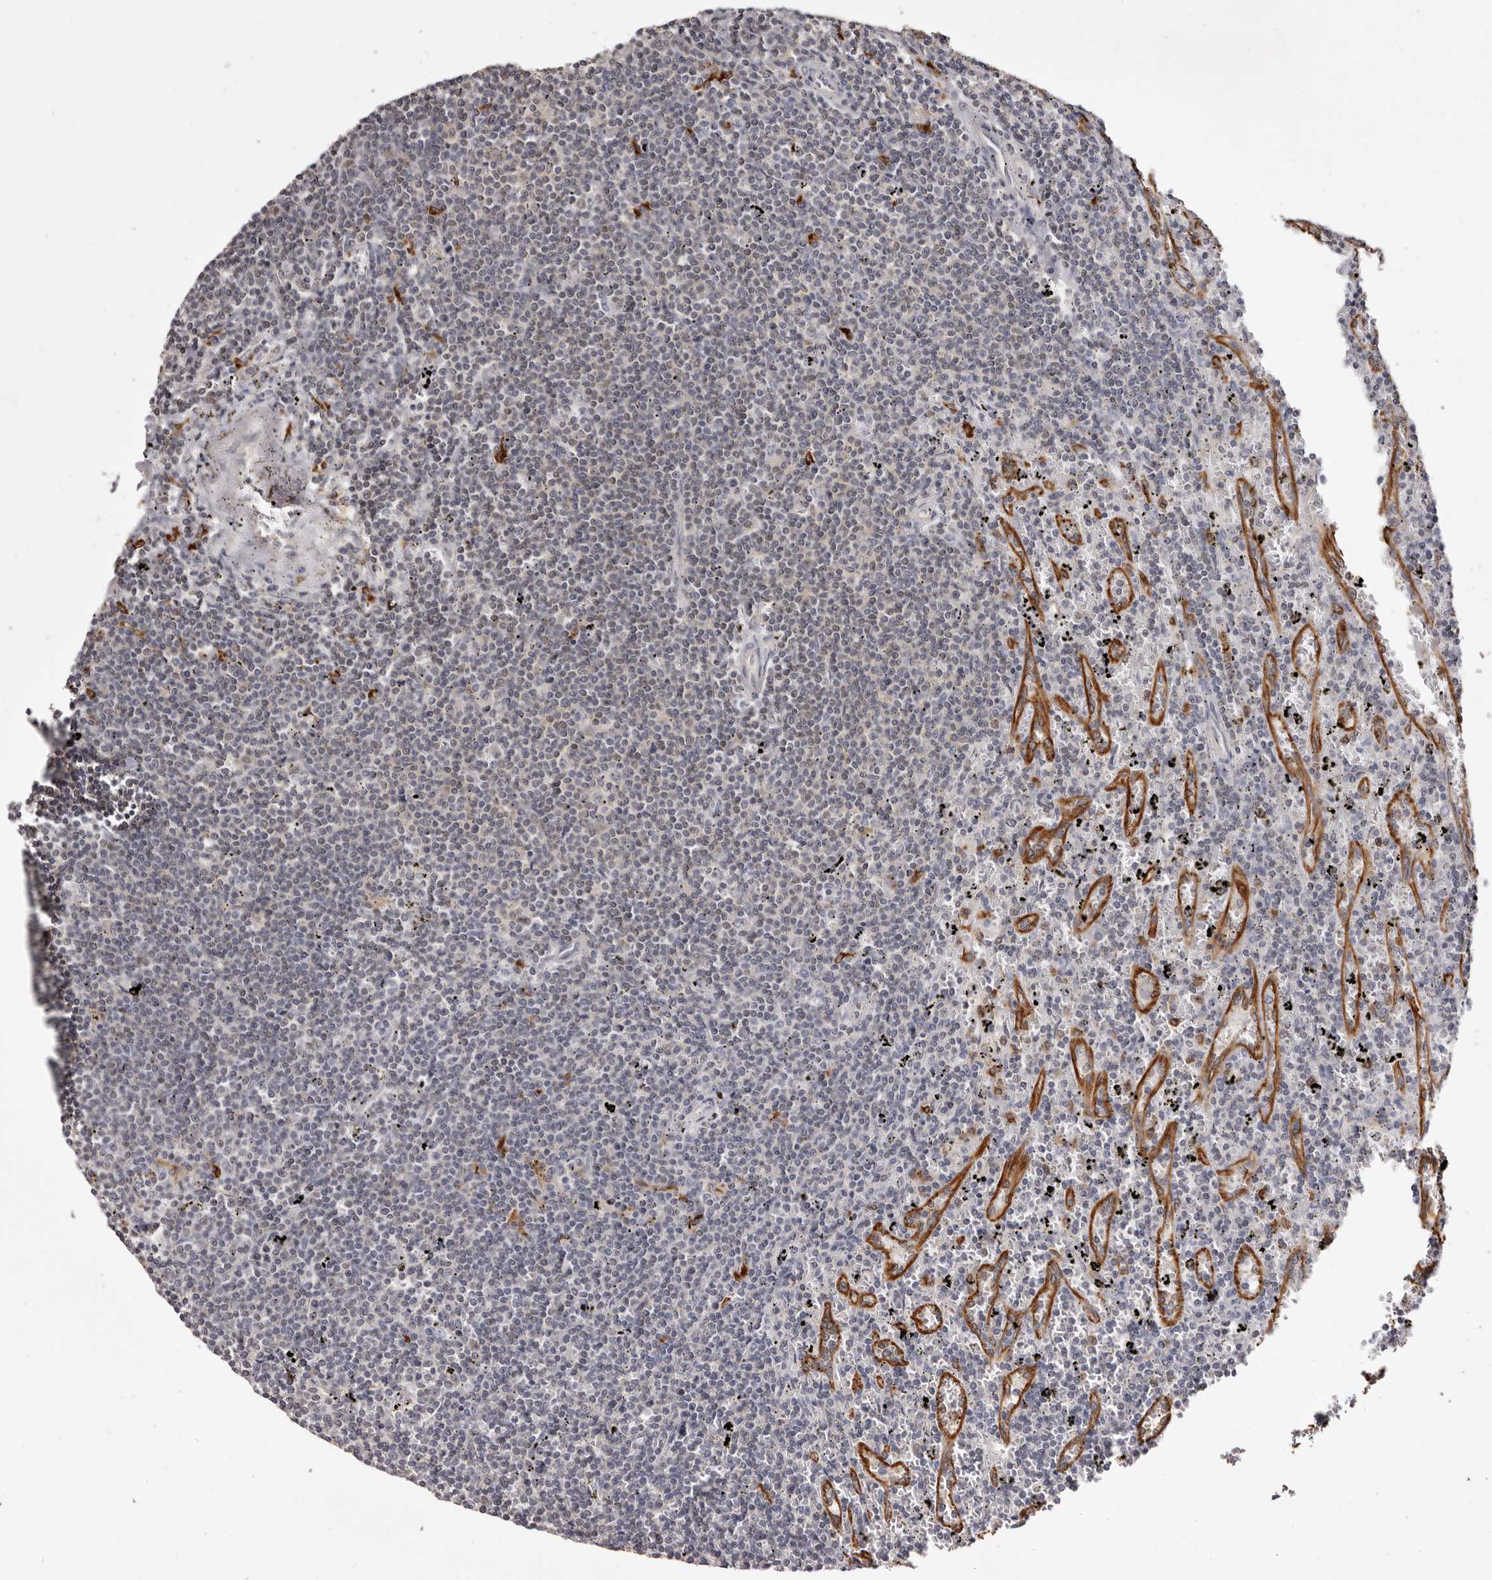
{"staining": {"intensity": "negative", "quantity": "none", "location": "none"}, "tissue": "lymphoma", "cell_type": "Tumor cells", "image_type": "cancer", "snomed": [{"axis": "morphology", "description": "Malignant lymphoma, non-Hodgkin's type, Low grade"}, {"axis": "topography", "description": "Spleen"}], "caption": "DAB (3,3'-diaminobenzidine) immunohistochemical staining of lymphoma demonstrates no significant positivity in tumor cells.", "gene": "TNNI1", "patient": {"sex": "male", "age": 76}}